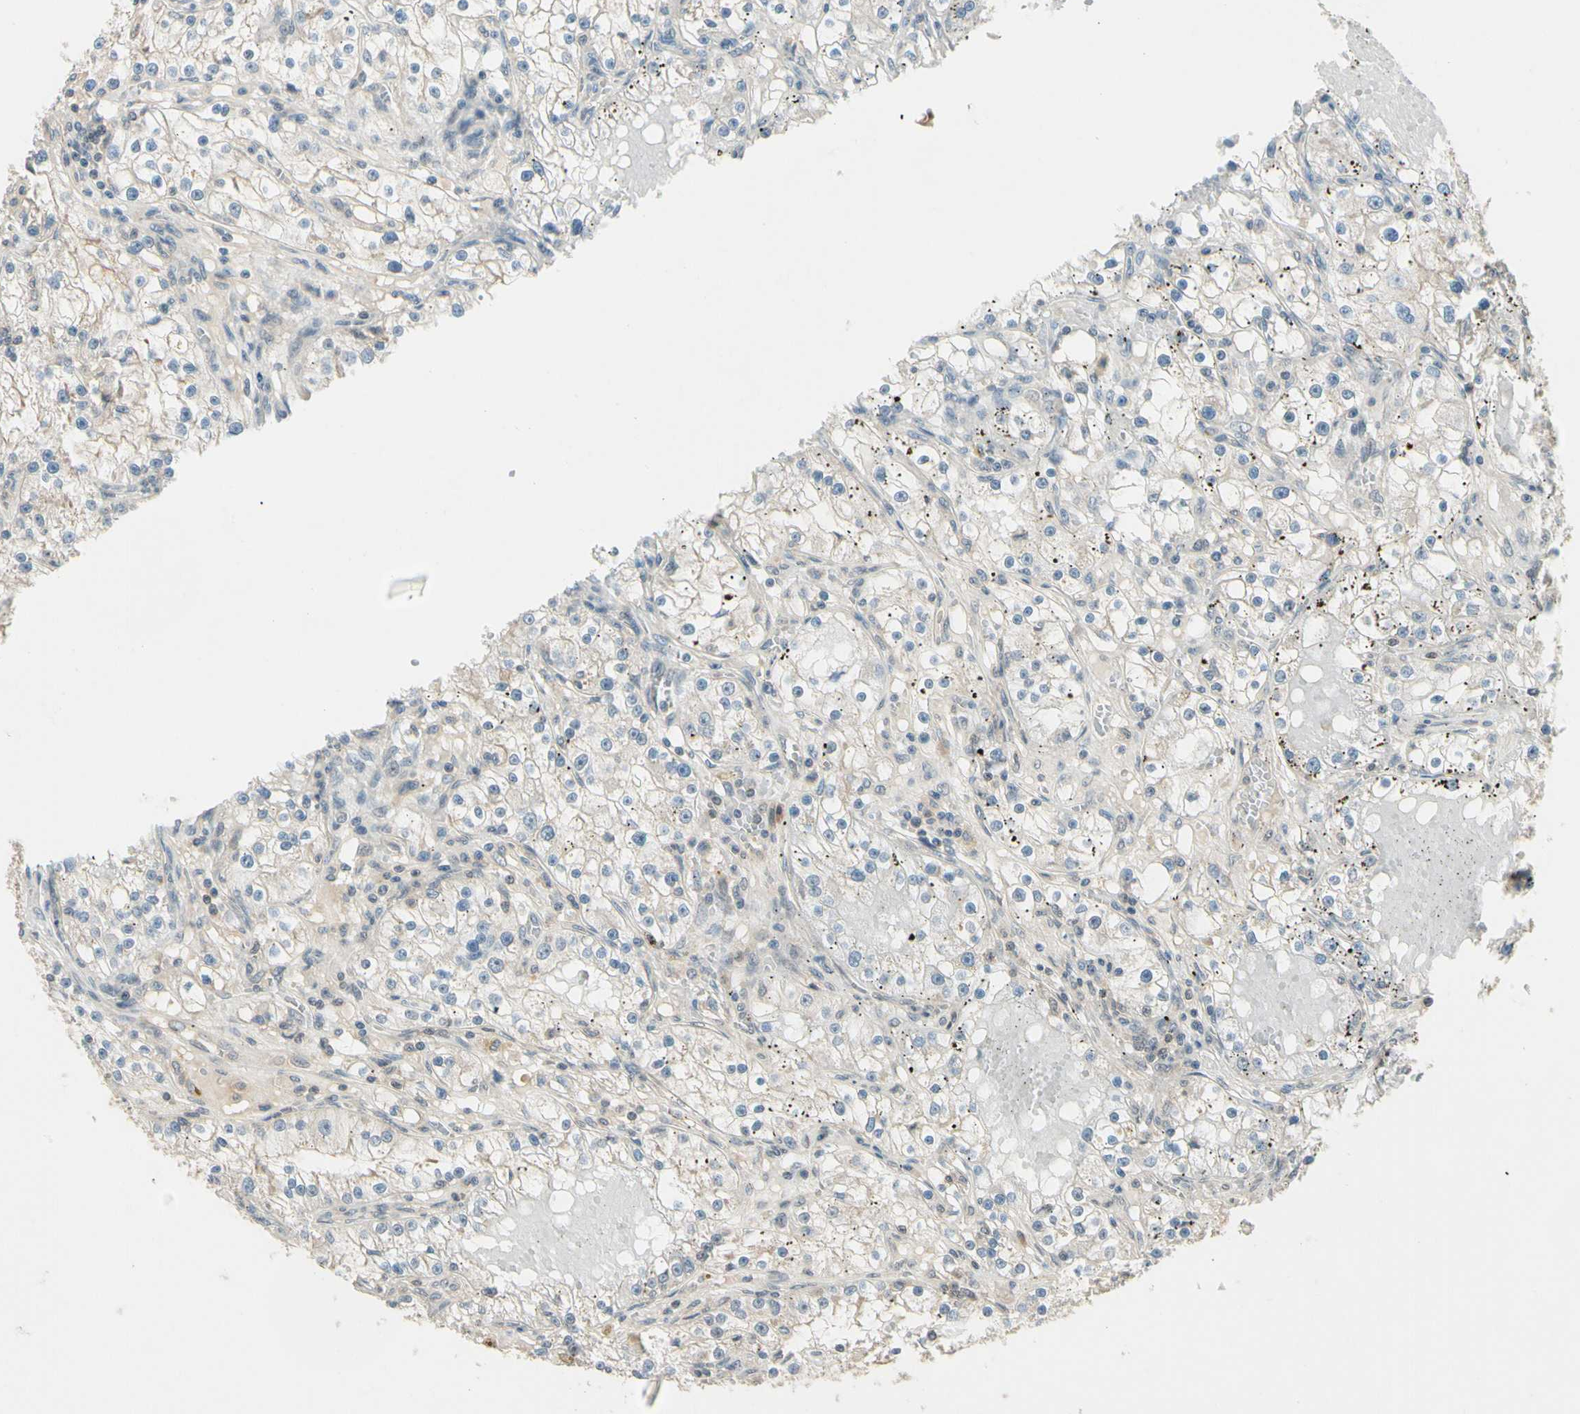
{"staining": {"intensity": "weak", "quantity": "<25%", "location": "cytoplasmic/membranous"}, "tissue": "renal cancer", "cell_type": "Tumor cells", "image_type": "cancer", "snomed": [{"axis": "morphology", "description": "Adenocarcinoma, NOS"}, {"axis": "topography", "description": "Kidney"}], "caption": "A micrograph of human renal adenocarcinoma is negative for staining in tumor cells. (DAB immunohistochemistry, high magnification).", "gene": "ZSCAN12", "patient": {"sex": "male", "age": 56}}